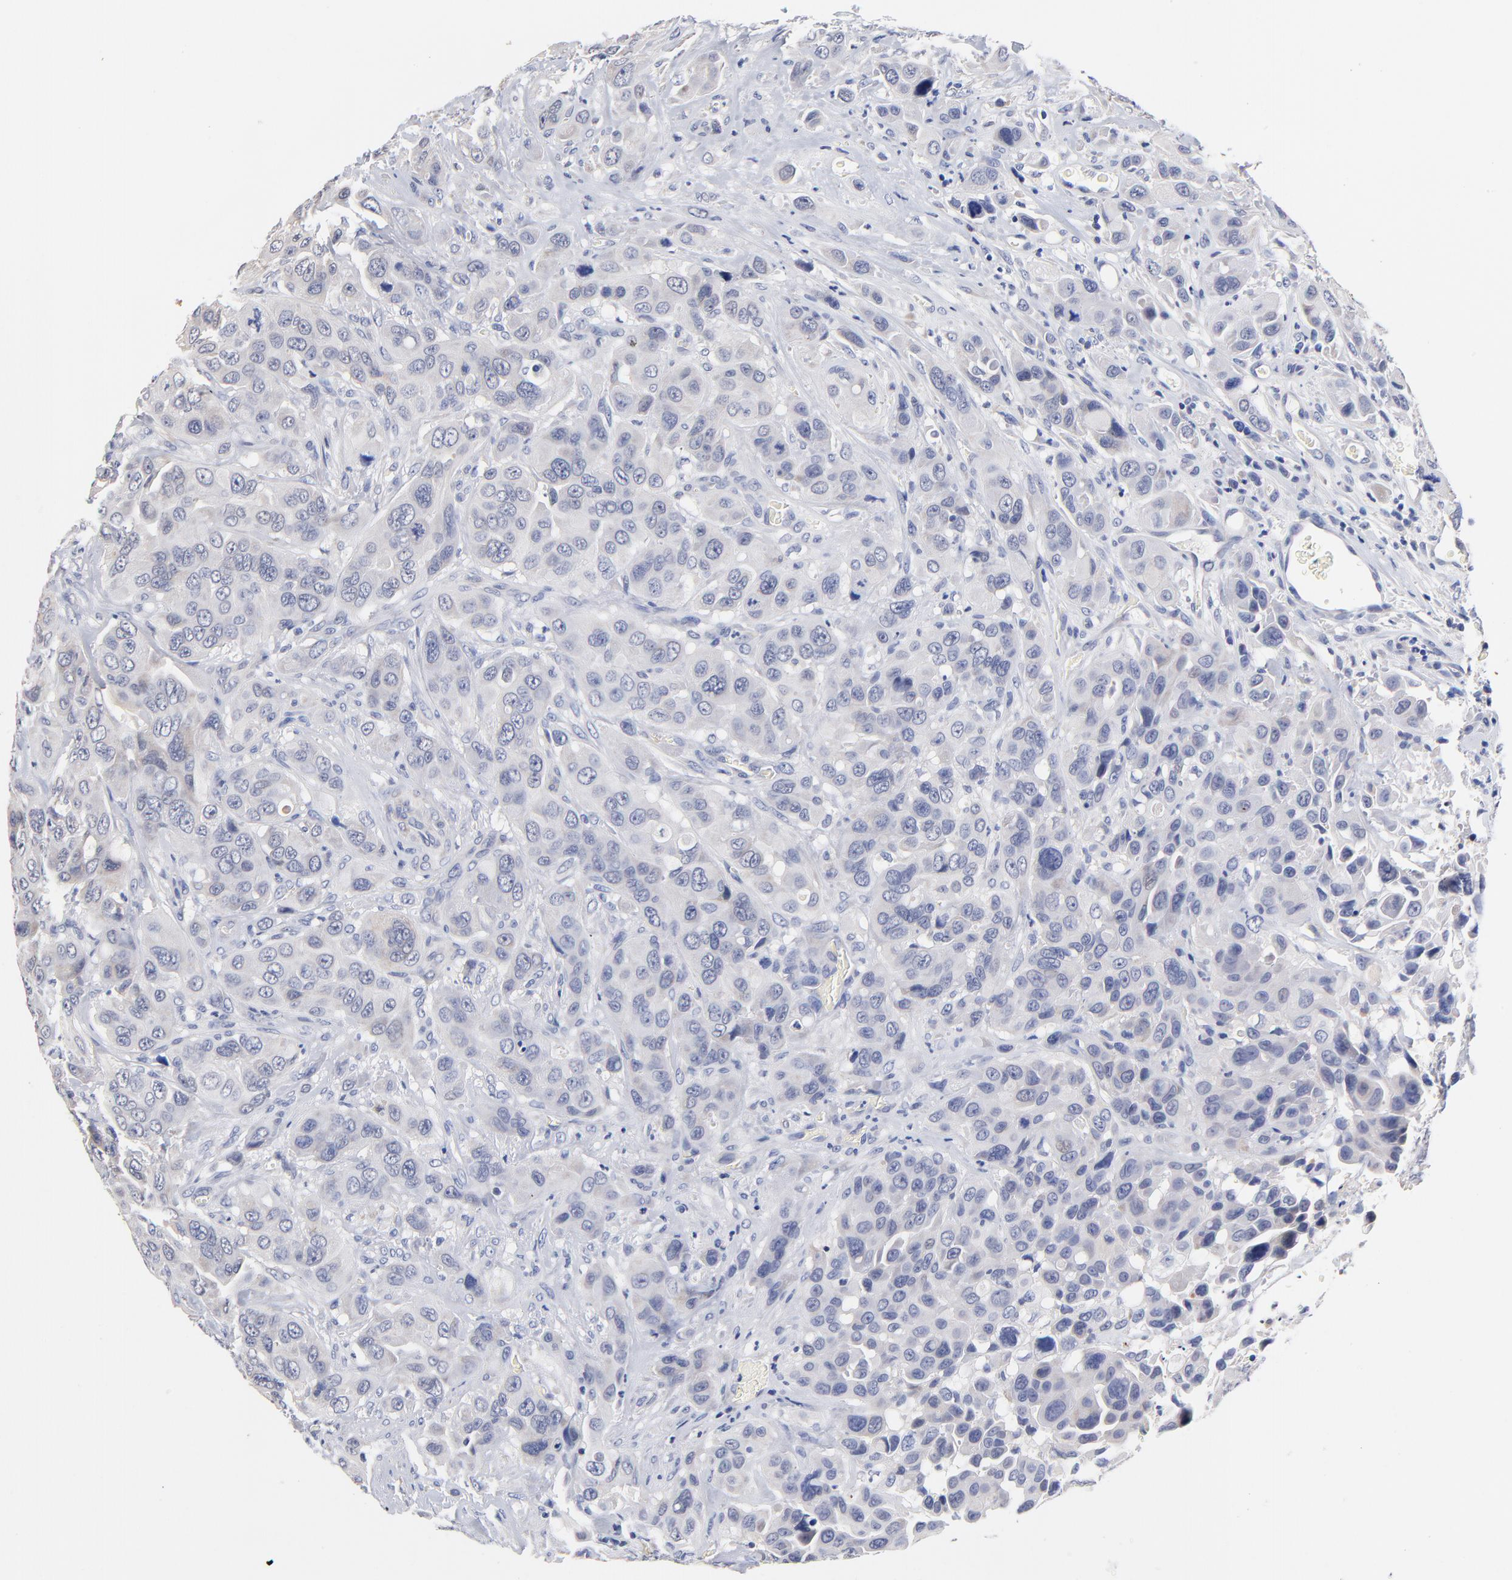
{"staining": {"intensity": "negative", "quantity": "none", "location": "none"}, "tissue": "urothelial cancer", "cell_type": "Tumor cells", "image_type": "cancer", "snomed": [{"axis": "morphology", "description": "Urothelial carcinoma, High grade"}, {"axis": "topography", "description": "Urinary bladder"}], "caption": "Histopathology image shows no protein expression in tumor cells of urothelial cancer tissue.", "gene": "TWNK", "patient": {"sex": "male", "age": 73}}